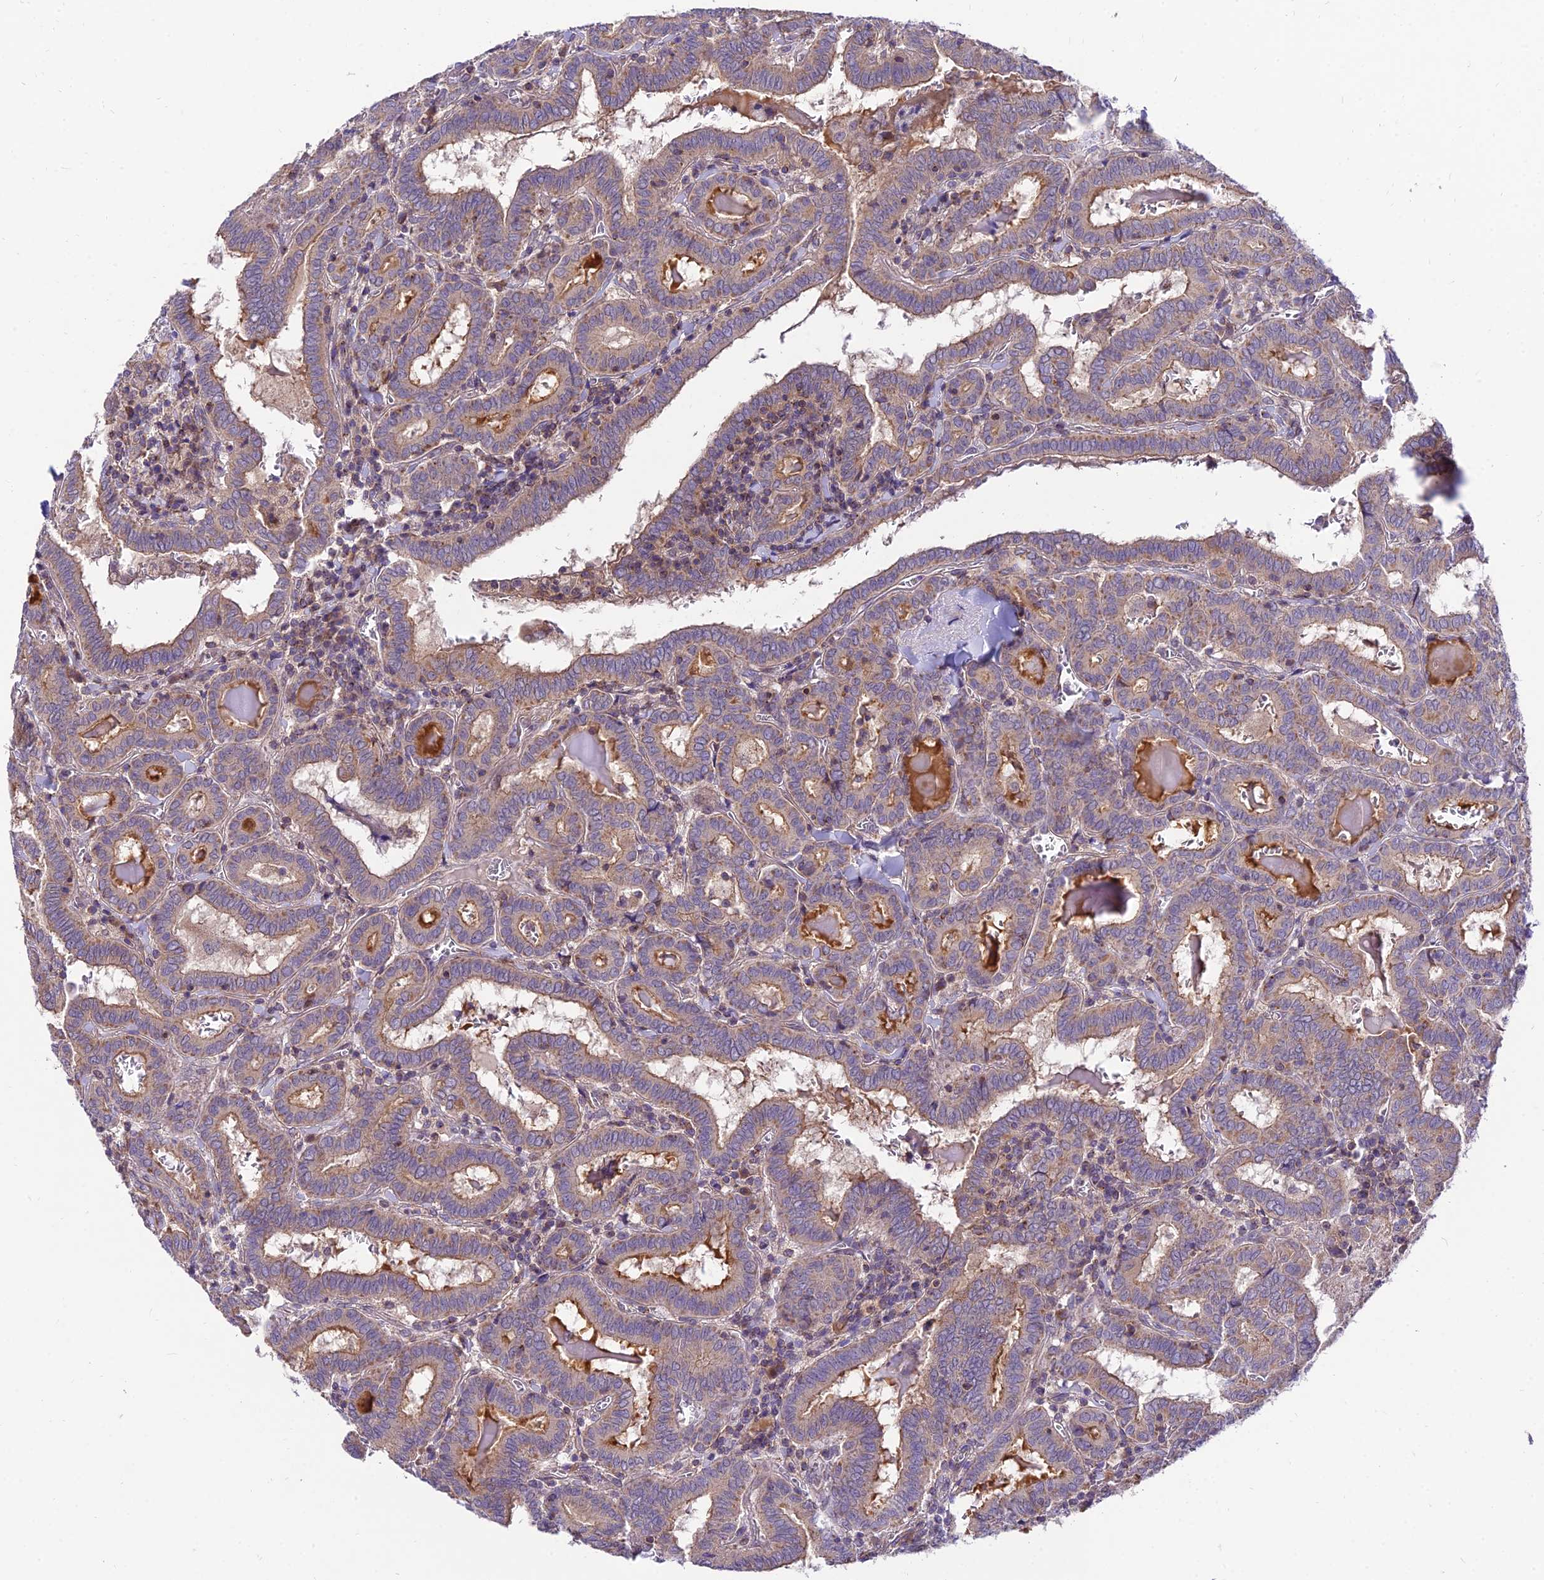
{"staining": {"intensity": "moderate", "quantity": "25%-75%", "location": "cytoplasmic/membranous"}, "tissue": "thyroid cancer", "cell_type": "Tumor cells", "image_type": "cancer", "snomed": [{"axis": "morphology", "description": "Papillary adenocarcinoma, NOS"}, {"axis": "topography", "description": "Thyroid gland"}], "caption": "The photomicrograph reveals immunohistochemical staining of thyroid papillary adenocarcinoma. There is moderate cytoplasmic/membranous positivity is seen in about 25%-75% of tumor cells.", "gene": "C6orf132", "patient": {"sex": "female", "age": 72}}